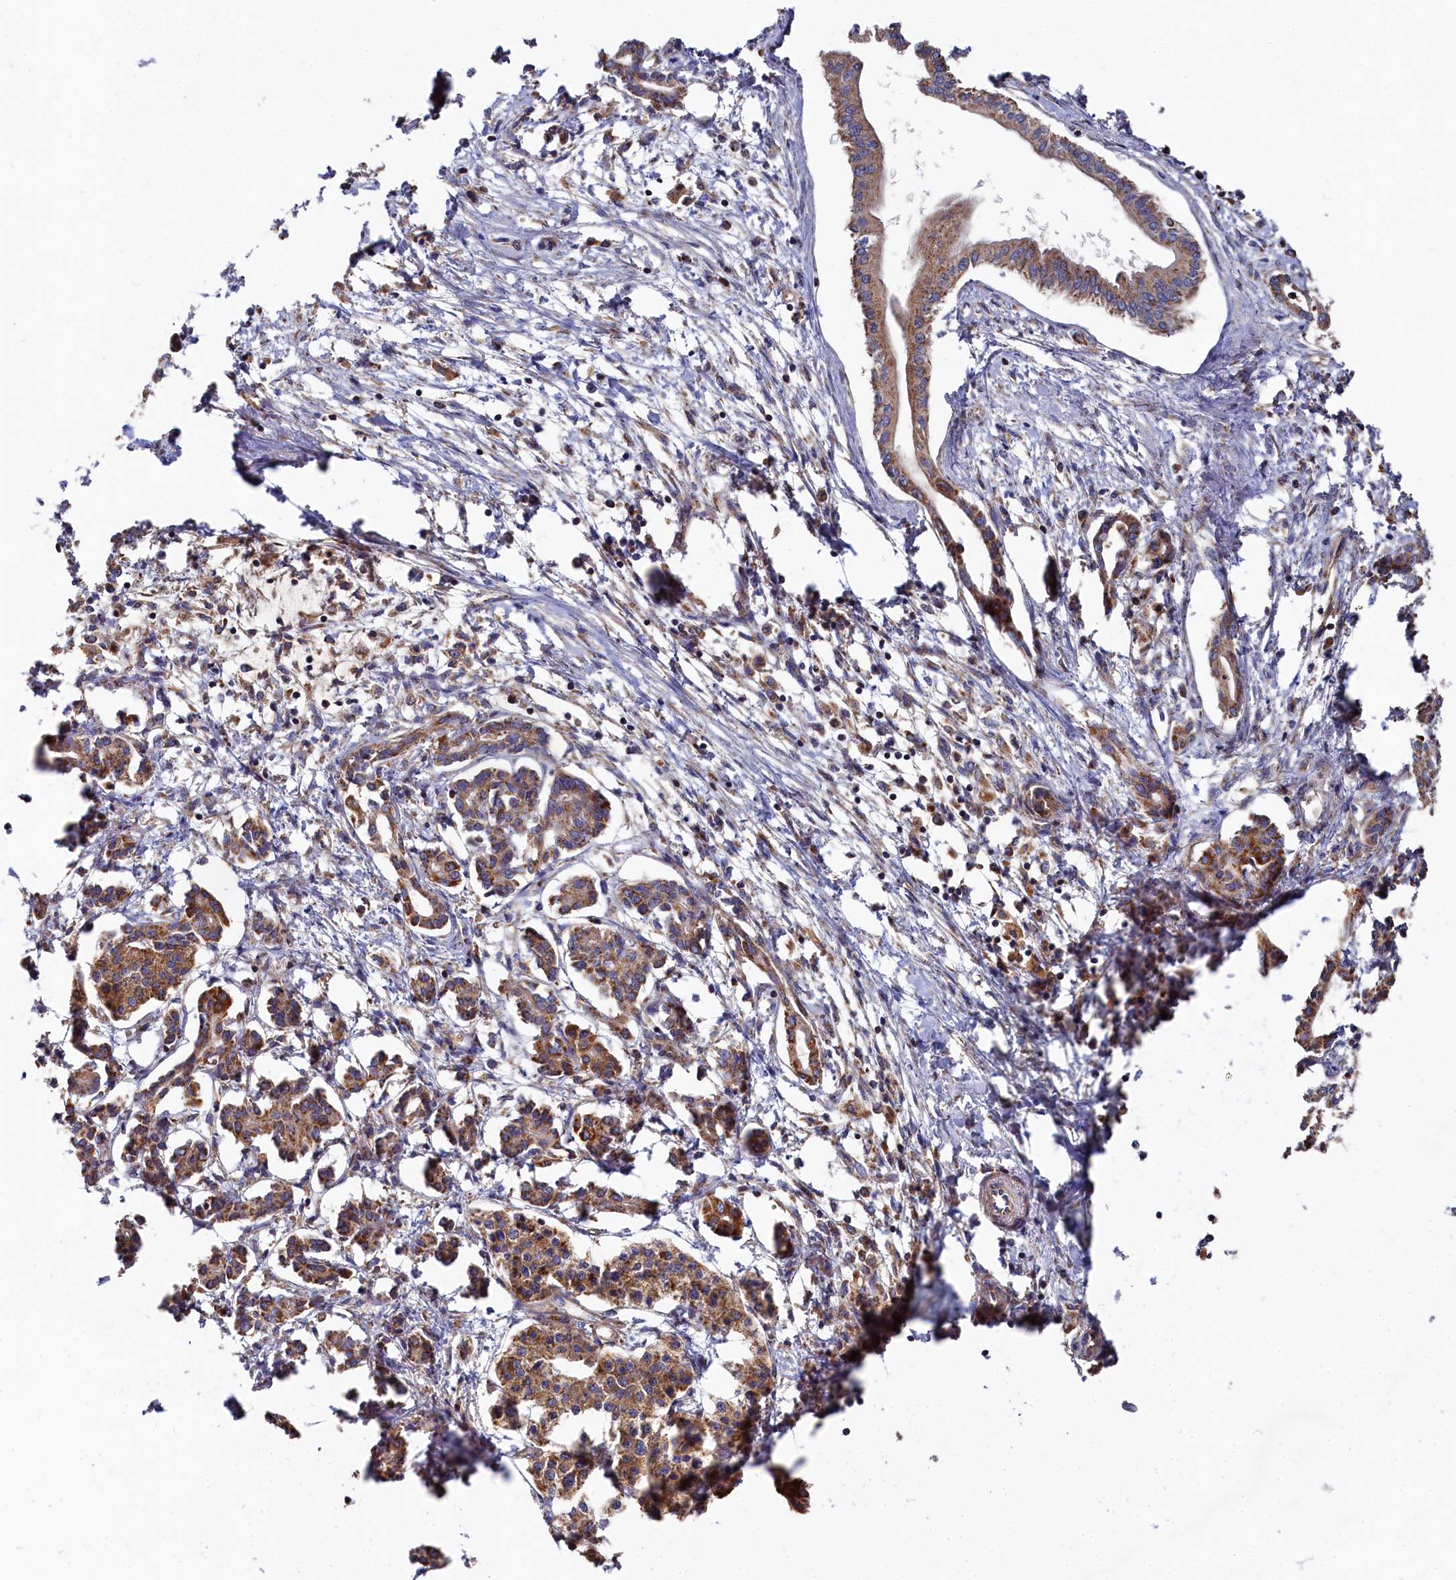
{"staining": {"intensity": "moderate", "quantity": ">75%", "location": "cytoplasmic/membranous"}, "tissue": "pancreatic cancer", "cell_type": "Tumor cells", "image_type": "cancer", "snomed": [{"axis": "morphology", "description": "Adenocarcinoma, NOS"}, {"axis": "topography", "description": "Pancreas"}], "caption": "Adenocarcinoma (pancreatic) stained with DAB immunohistochemistry reveals medium levels of moderate cytoplasmic/membranous positivity in approximately >75% of tumor cells.", "gene": "HAUS2", "patient": {"sex": "female", "age": 50}}